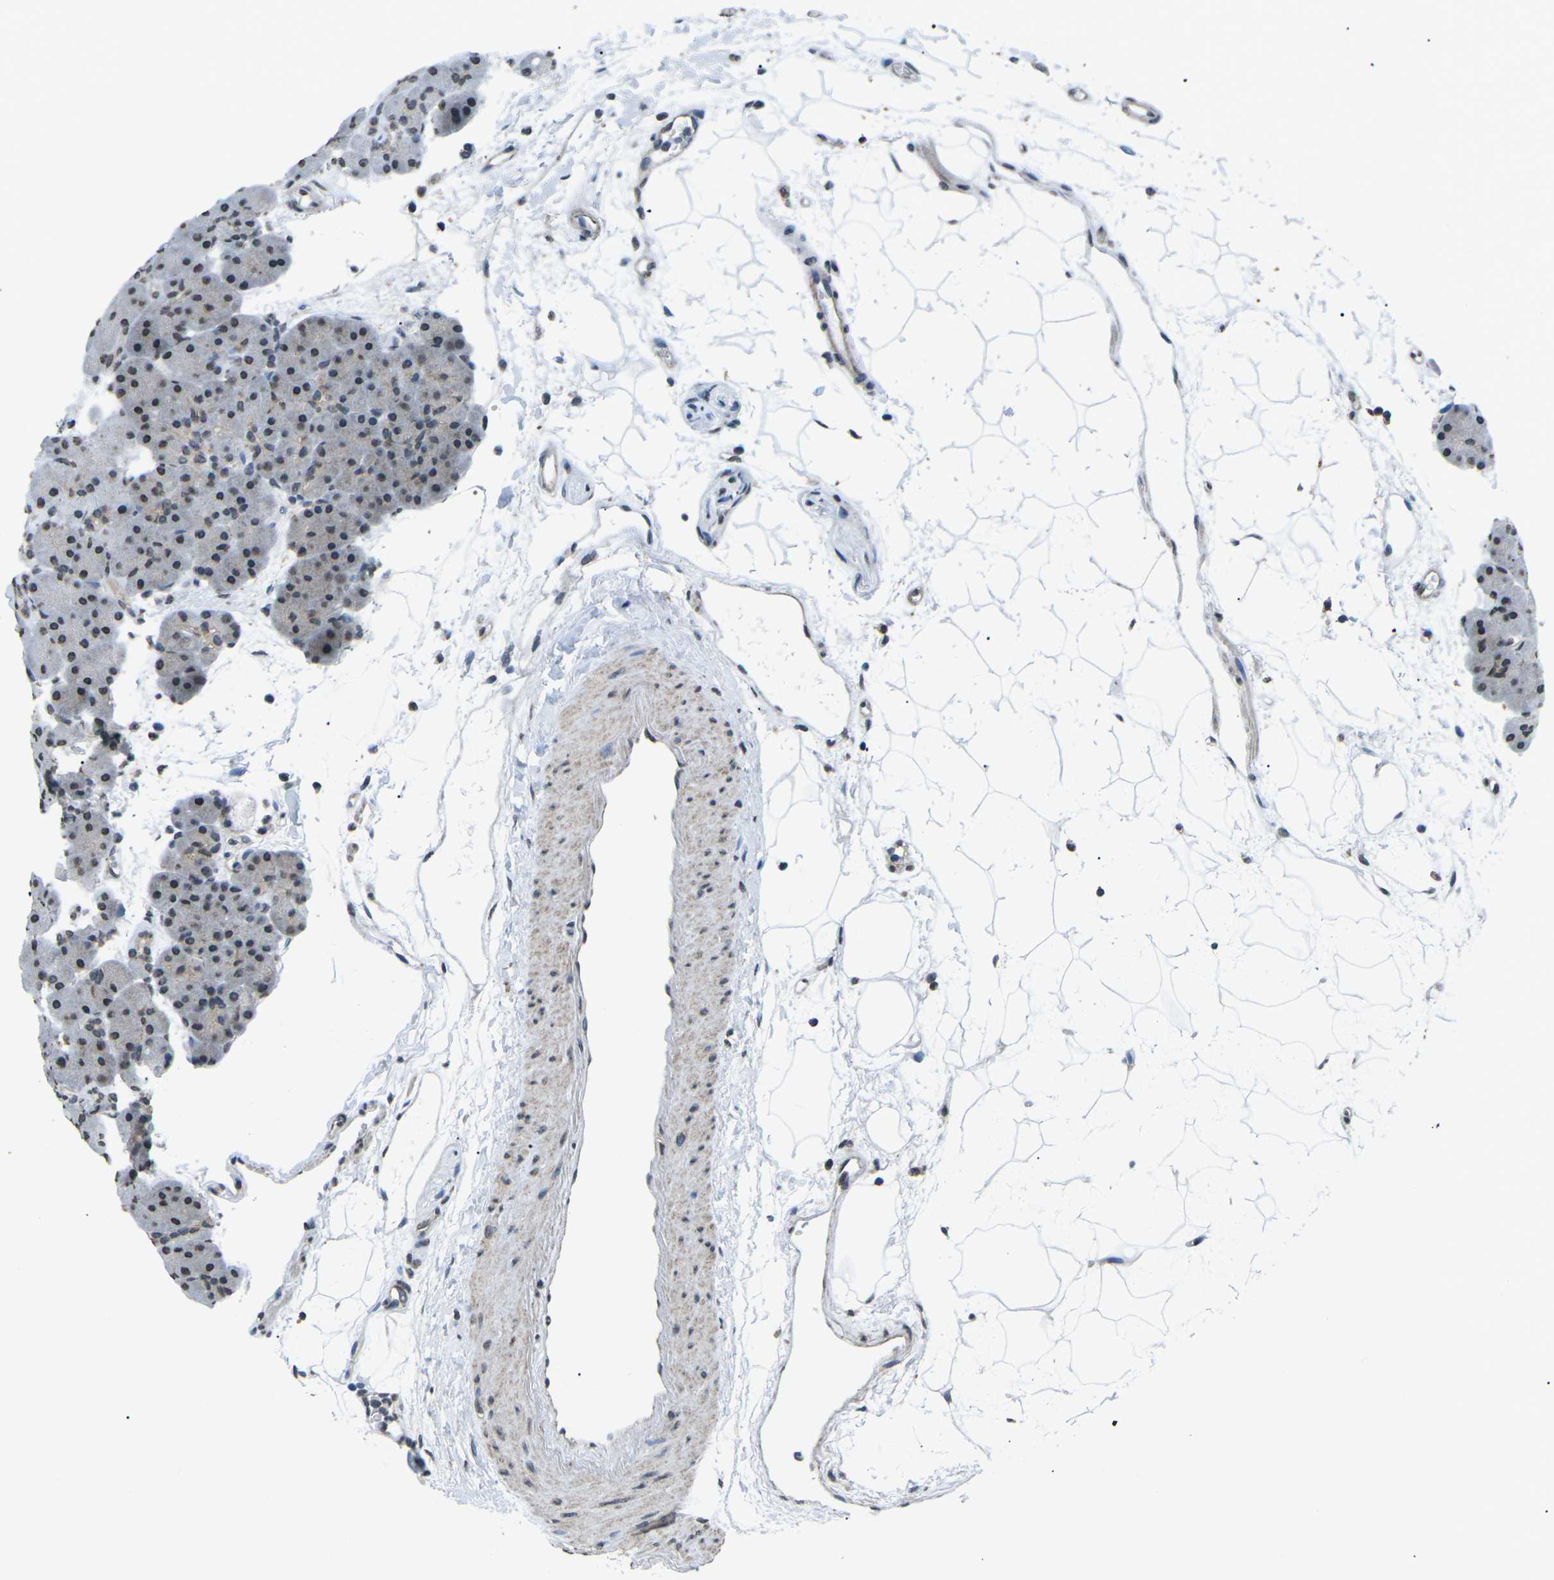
{"staining": {"intensity": "negative", "quantity": "none", "location": "none"}, "tissue": "pancreas", "cell_type": "Exocrine glandular cells", "image_type": "normal", "snomed": [{"axis": "morphology", "description": "Normal tissue, NOS"}, {"axis": "topography", "description": "Pancreas"}], "caption": "Photomicrograph shows no protein expression in exocrine glandular cells of normal pancreas.", "gene": "TFR2", "patient": {"sex": "male", "age": 66}}